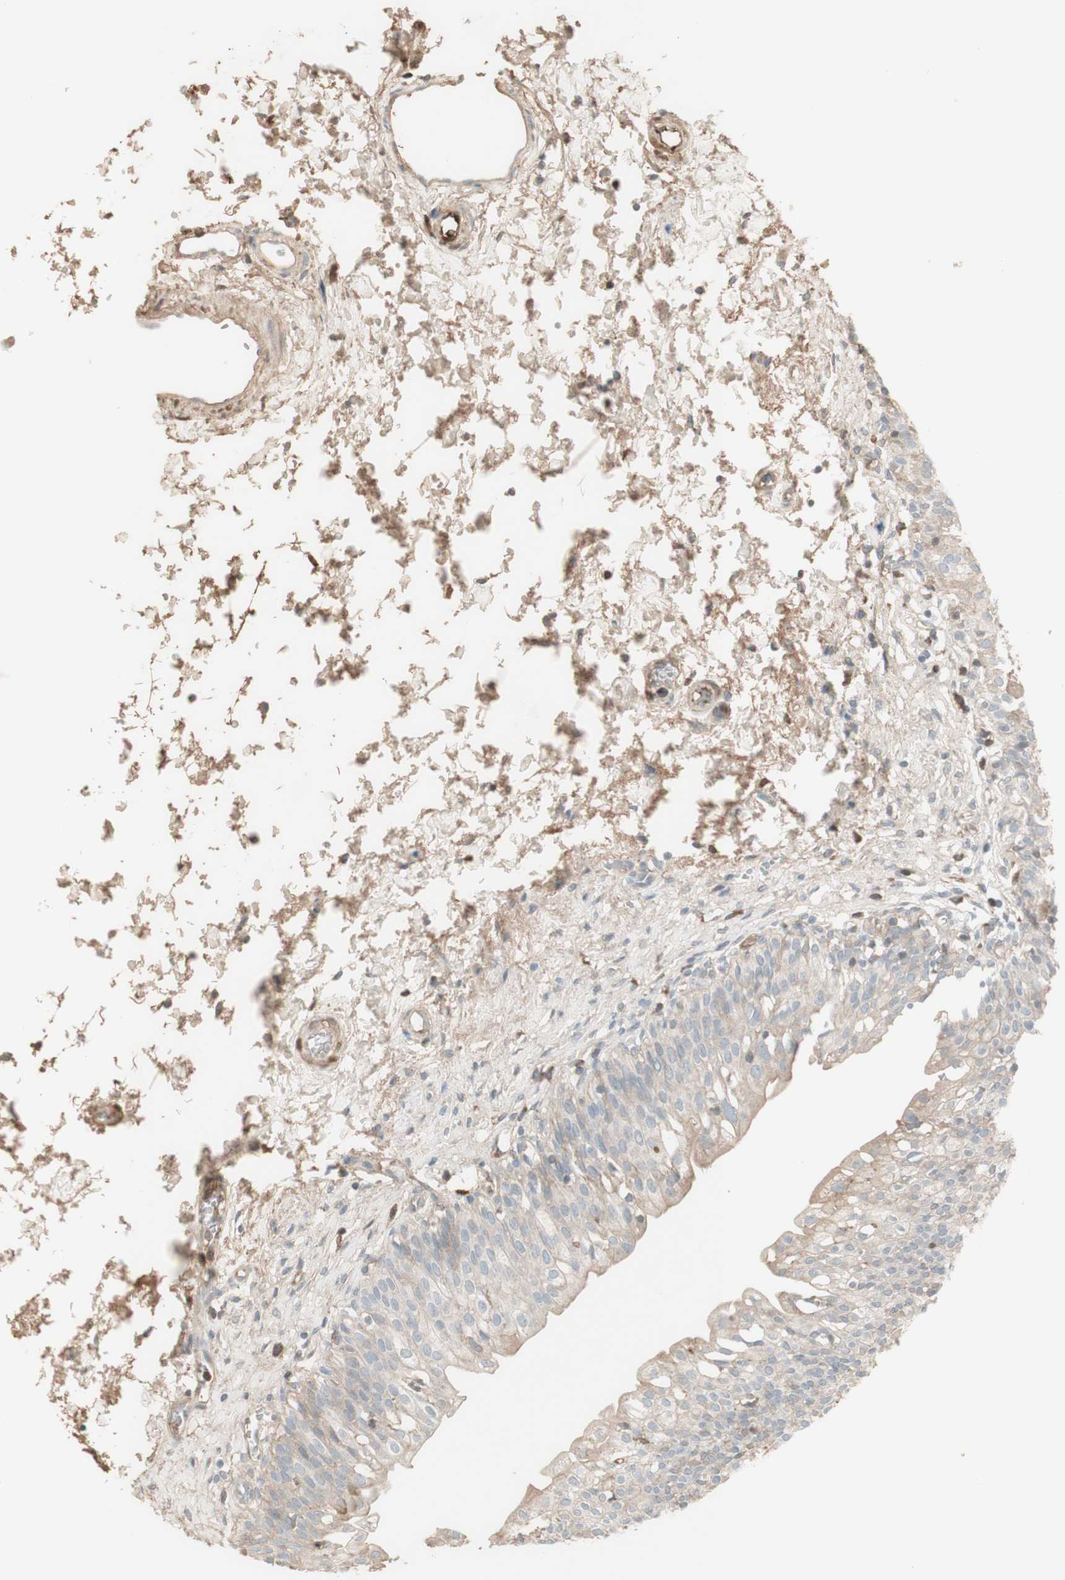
{"staining": {"intensity": "weak", "quantity": ">75%", "location": "cytoplasmic/membranous"}, "tissue": "urinary bladder", "cell_type": "Urothelial cells", "image_type": "normal", "snomed": [{"axis": "morphology", "description": "Normal tissue, NOS"}, {"axis": "topography", "description": "Urinary bladder"}], "caption": "An image of human urinary bladder stained for a protein shows weak cytoplasmic/membranous brown staining in urothelial cells. The protein is shown in brown color, while the nuclei are stained blue.", "gene": "IFNG", "patient": {"sex": "male", "age": 55}}